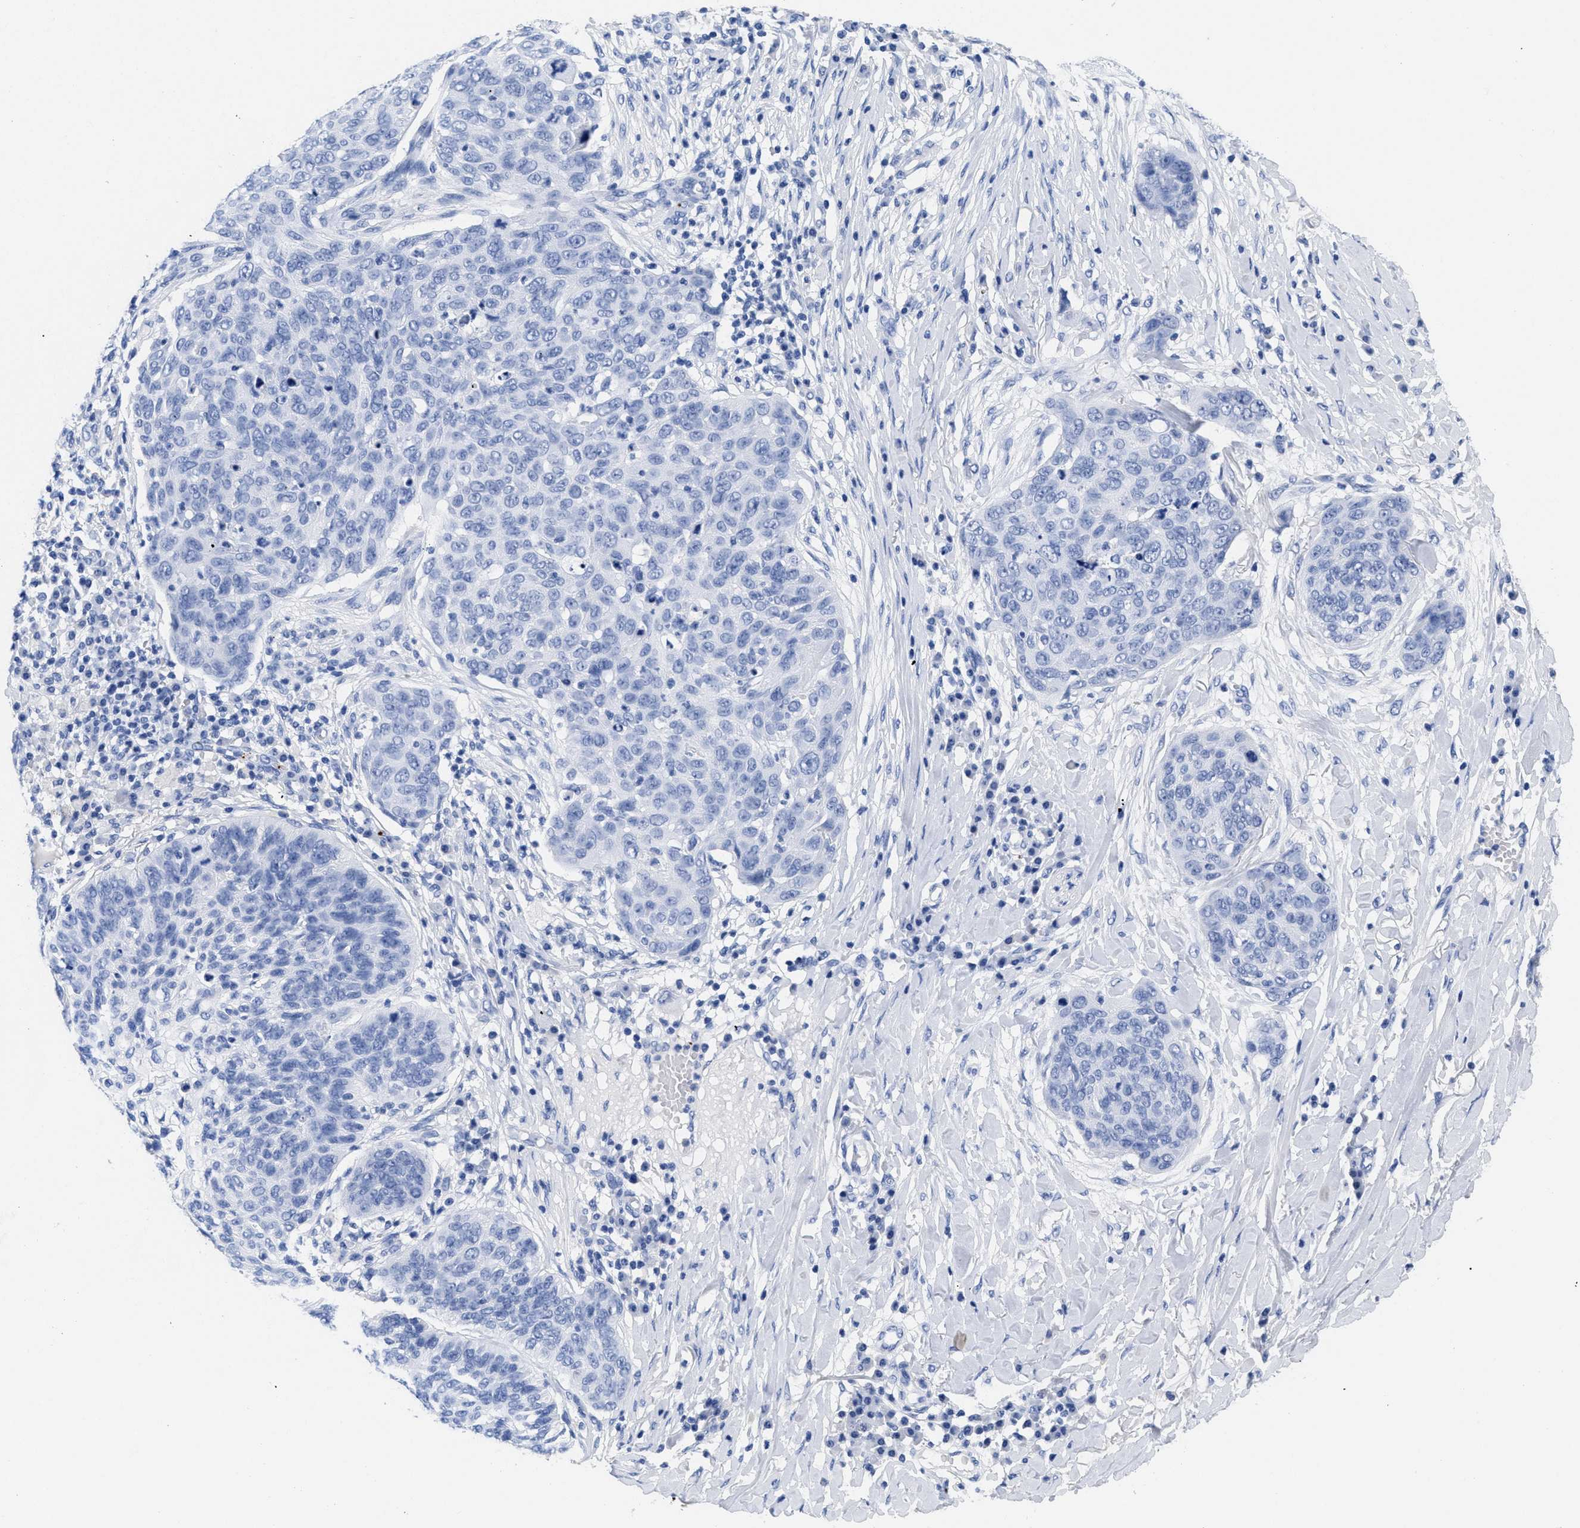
{"staining": {"intensity": "negative", "quantity": "none", "location": "none"}, "tissue": "skin cancer", "cell_type": "Tumor cells", "image_type": "cancer", "snomed": [{"axis": "morphology", "description": "Squamous cell carcinoma in situ, NOS"}, {"axis": "morphology", "description": "Squamous cell carcinoma, NOS"}, {"axis": "topography", "description": "Skin"}], "caption": "This is a image of immunohistochemistry (IHC) staining of skin cancer, which shows no staining in tumor cells. The staining is performed using DAB brown chromogen with nuclei counter-stained in using hematoxylin.", "gene": "TREML1", "patient": {"sex": "male", "age": 93}}